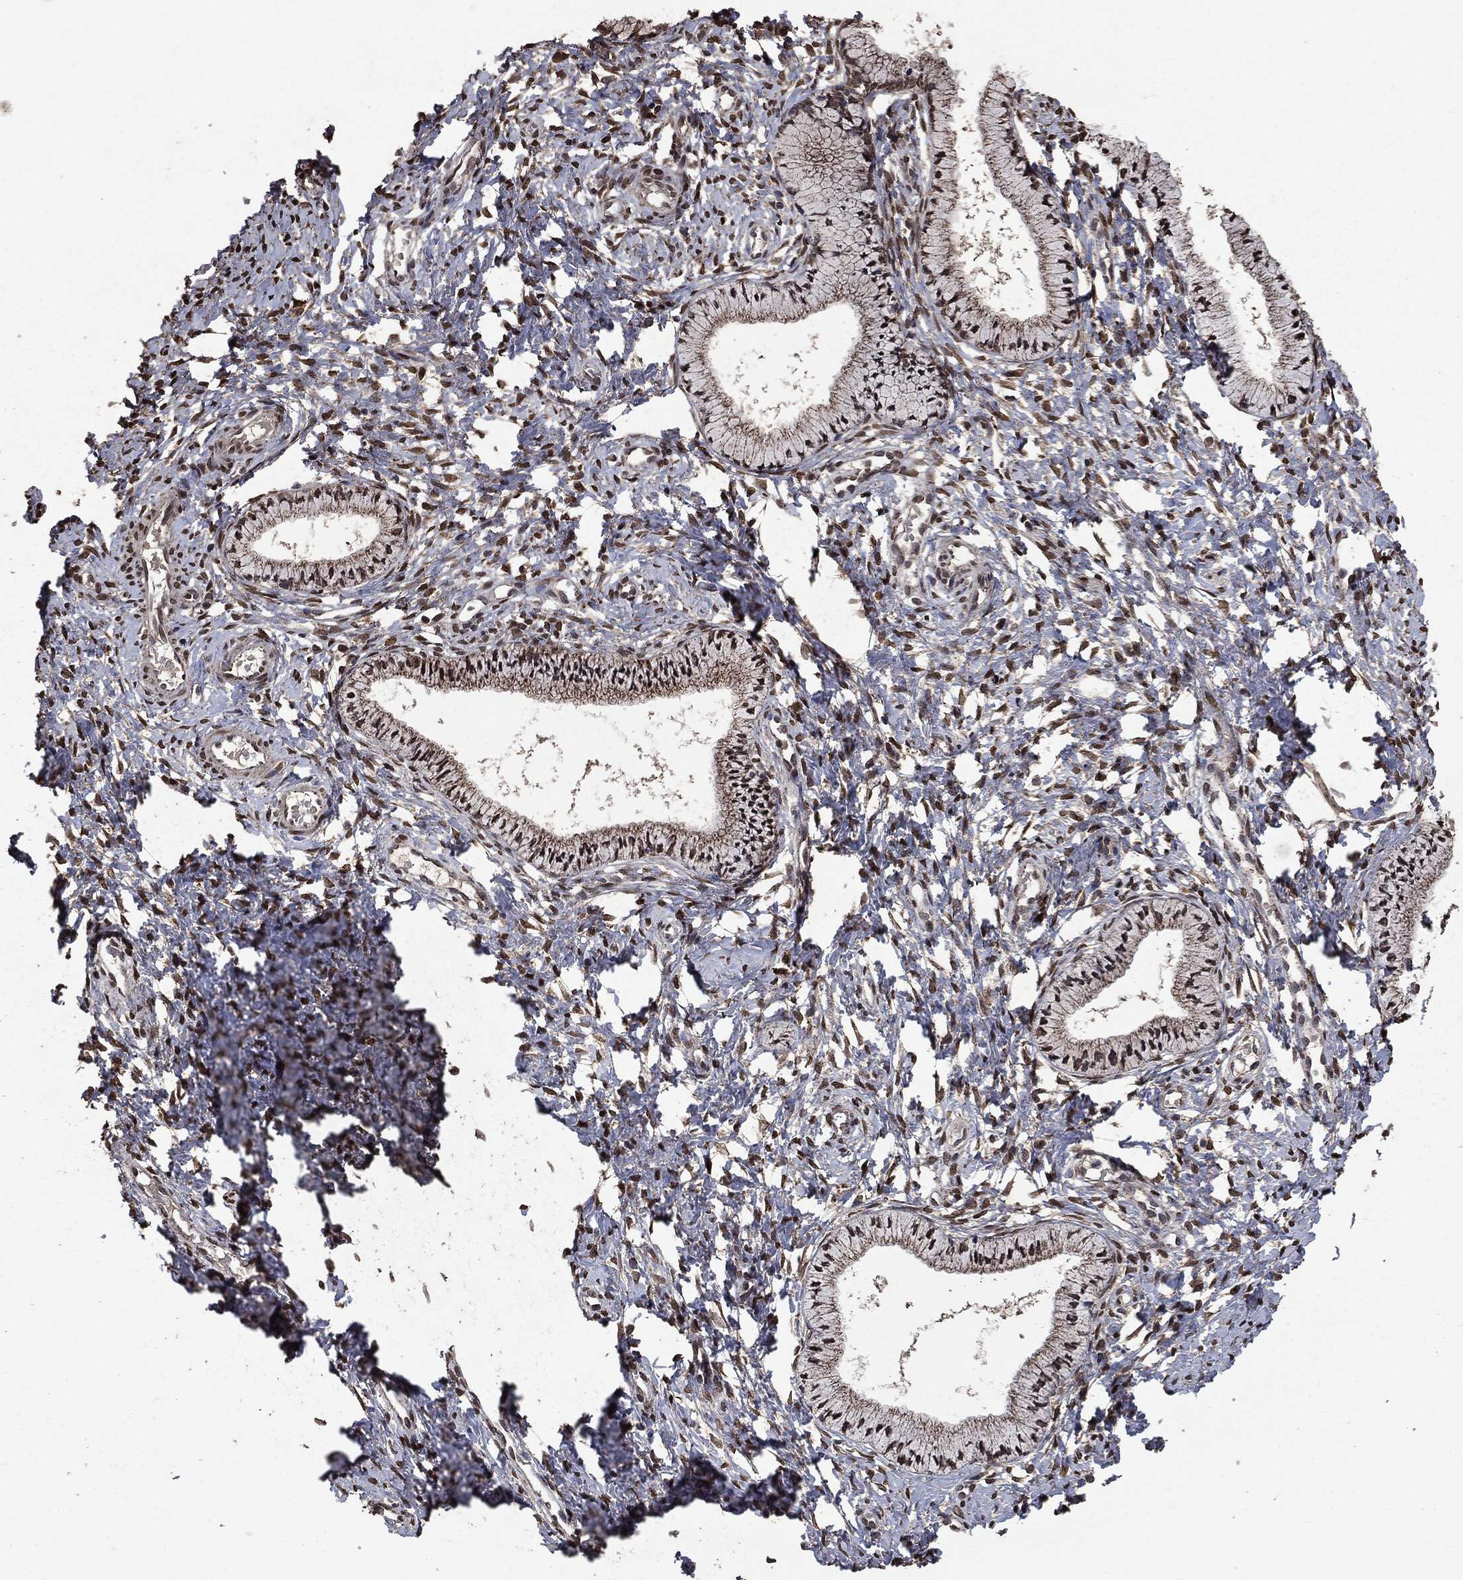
{"staining": {"intensity": "moderate", "quantity": ">75%", "location": "cytoplasmic/membranous,nuclear"}, "tissue": "cervix", "cell_type": "Glandular cells", "image_type": "normal", "snomed": [{"axis": "morphology", "description": "Normal tissue, NOS"}, {"axis": "topography", "description": "Cervix"}], "caption": "Brown immunohistochemical staining in unremarkable cervix reveals moderate cytoplasmic/membranous,nuclear positivity in about >75% of glandular cells. The staining was performed using DAB (3,3'-diaminobenzidine), with brown indicating positive protein expression. Nuclei are stained blue with hematoxylin.", "gene": "PPP6R2", "patient": {"sex": "female", "age": 39}}